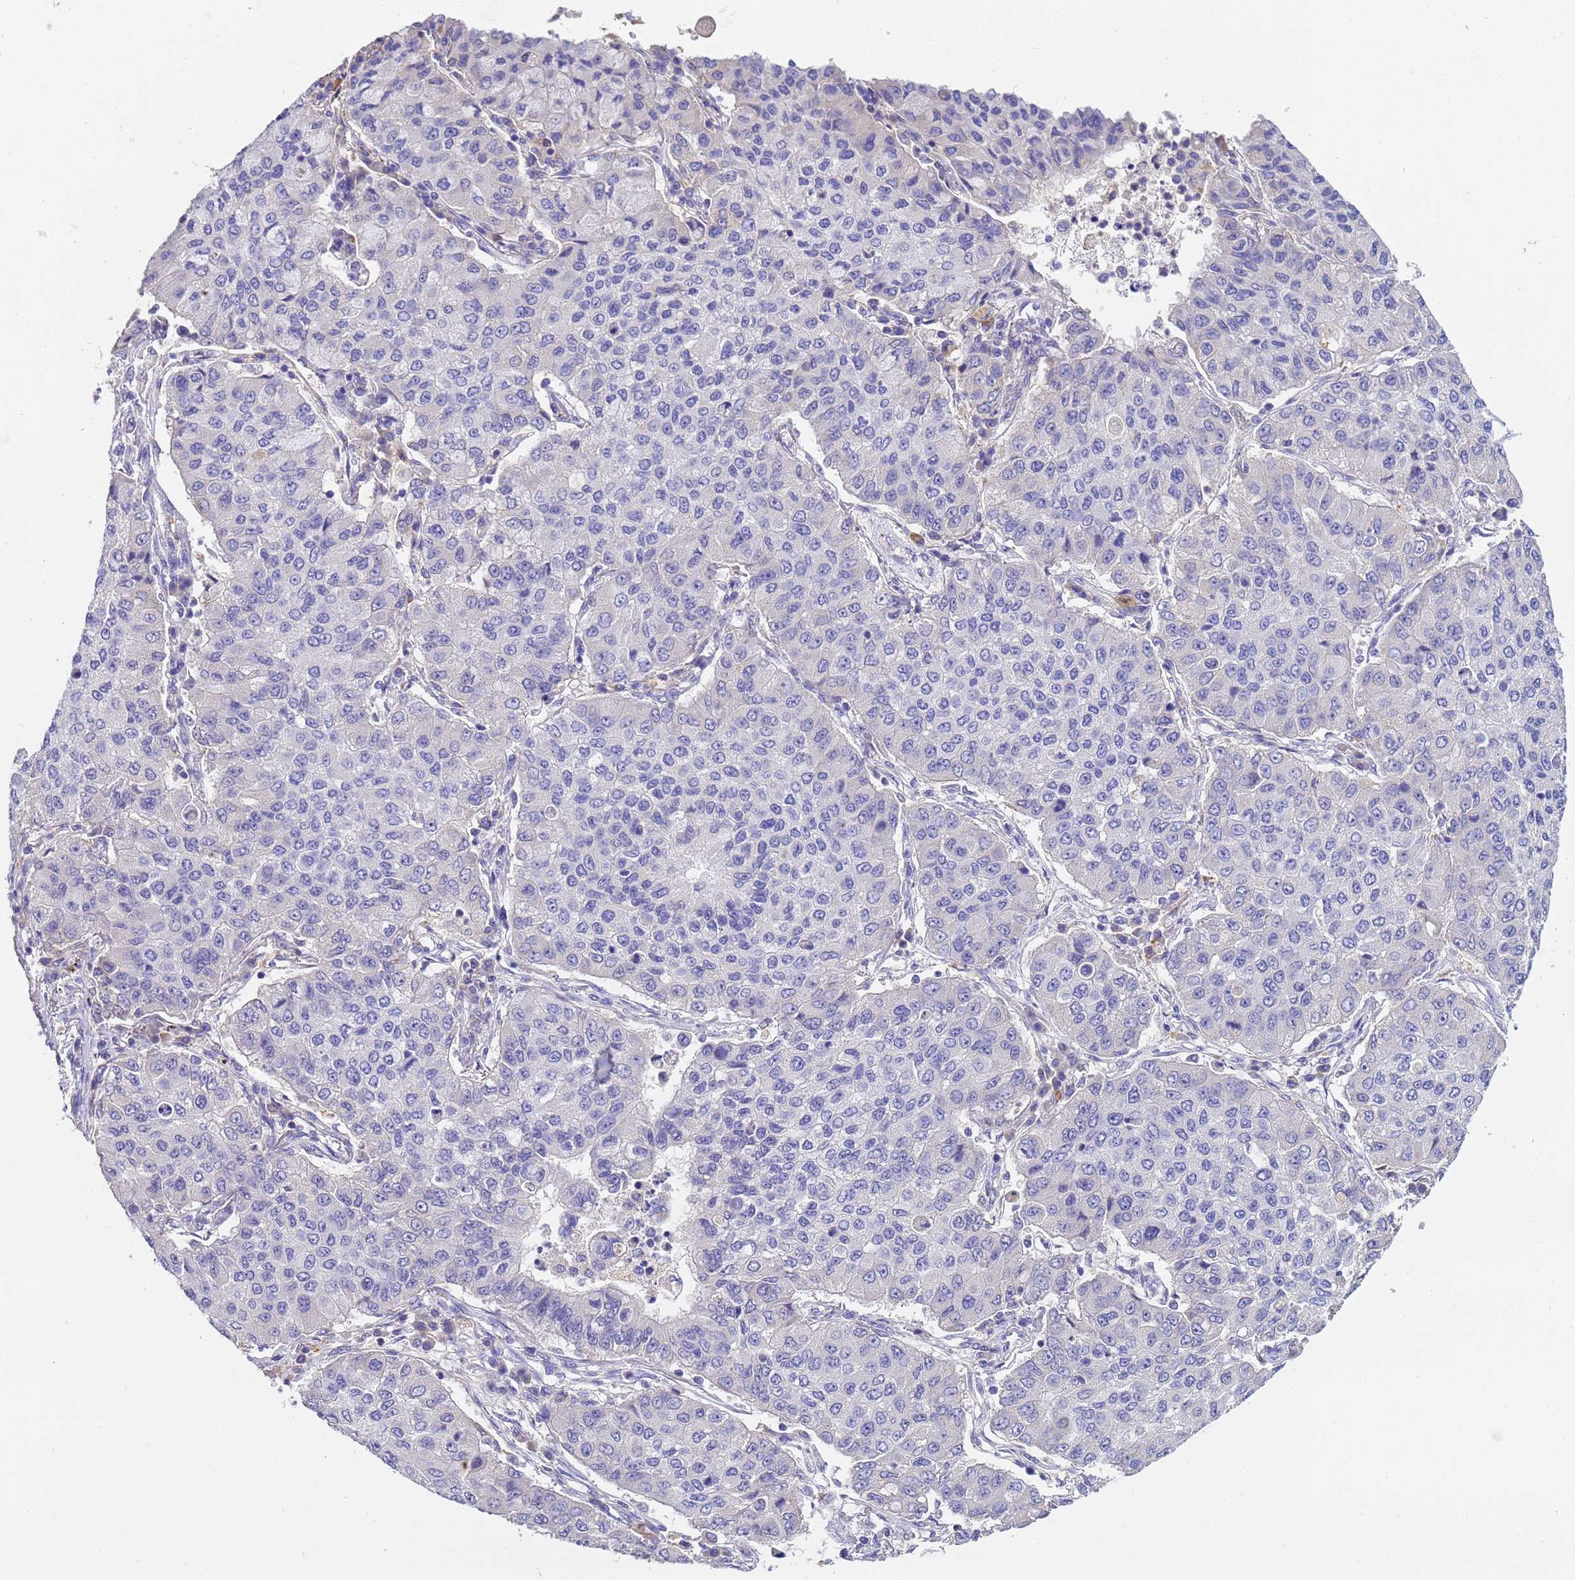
{"staining": {"intensity": "negative", "quantity": "none", "location": "none"}, "tissue": "lung cancer", "cell_type": "Tumor cells", "image_type": "cancer", "snomed": [{"axis": "morphology", "description": "Squamous cell carcinoma, NOS"}, {"axis": "topography", "description": "Lung"}], "caption": "Tumor cells are negative for brown protein staining in lung cancer (squamous cell carcinoma). The staining was performed using DAB (3,3'-diaminobenzidine) to visualize the protein expression in brown, while the nuclei were stained in blue with hematoxylin (Magnification: 20x).", "gene": "SLC24A3", "patient": {"sex": "male", "age": 74}}